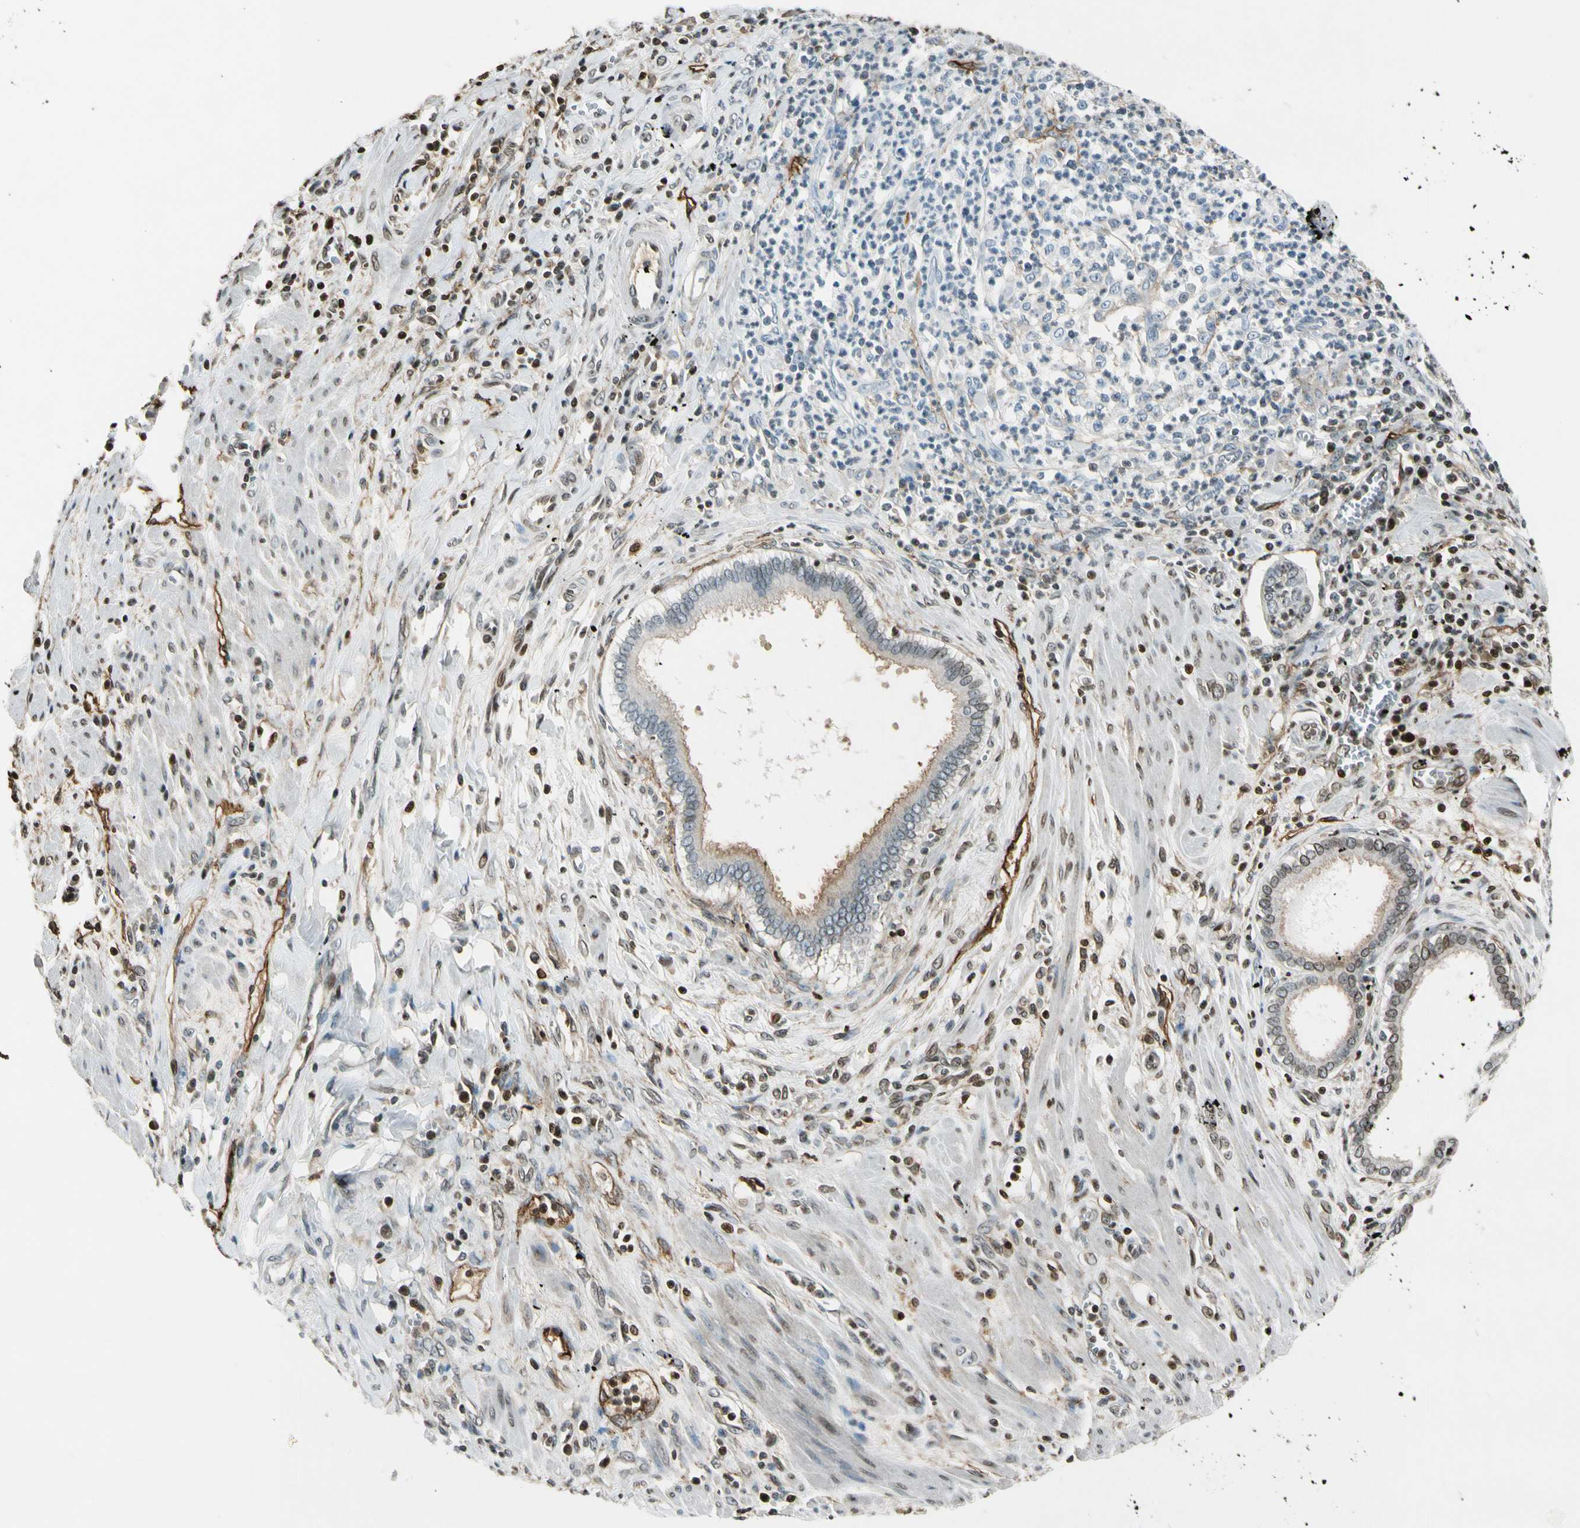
{"staining": {"intensity": "negative", "quantity": "none", "location": "none"}, "tissue": "pancreatic cancer", "cell_type": "Tumor cells", "image_type": "cancer", "snomed": [{"axis": "morphology", "description": "Normal tissue, NOS"}, {"axis": "topography", "description": "Lymph node"}], "caption": "This is a image of IHC staining of pancreatic cancer, which shows no staining in tumor cells.", "gene": "PDPN", "patient": {"sex": "male", "age": 50}}